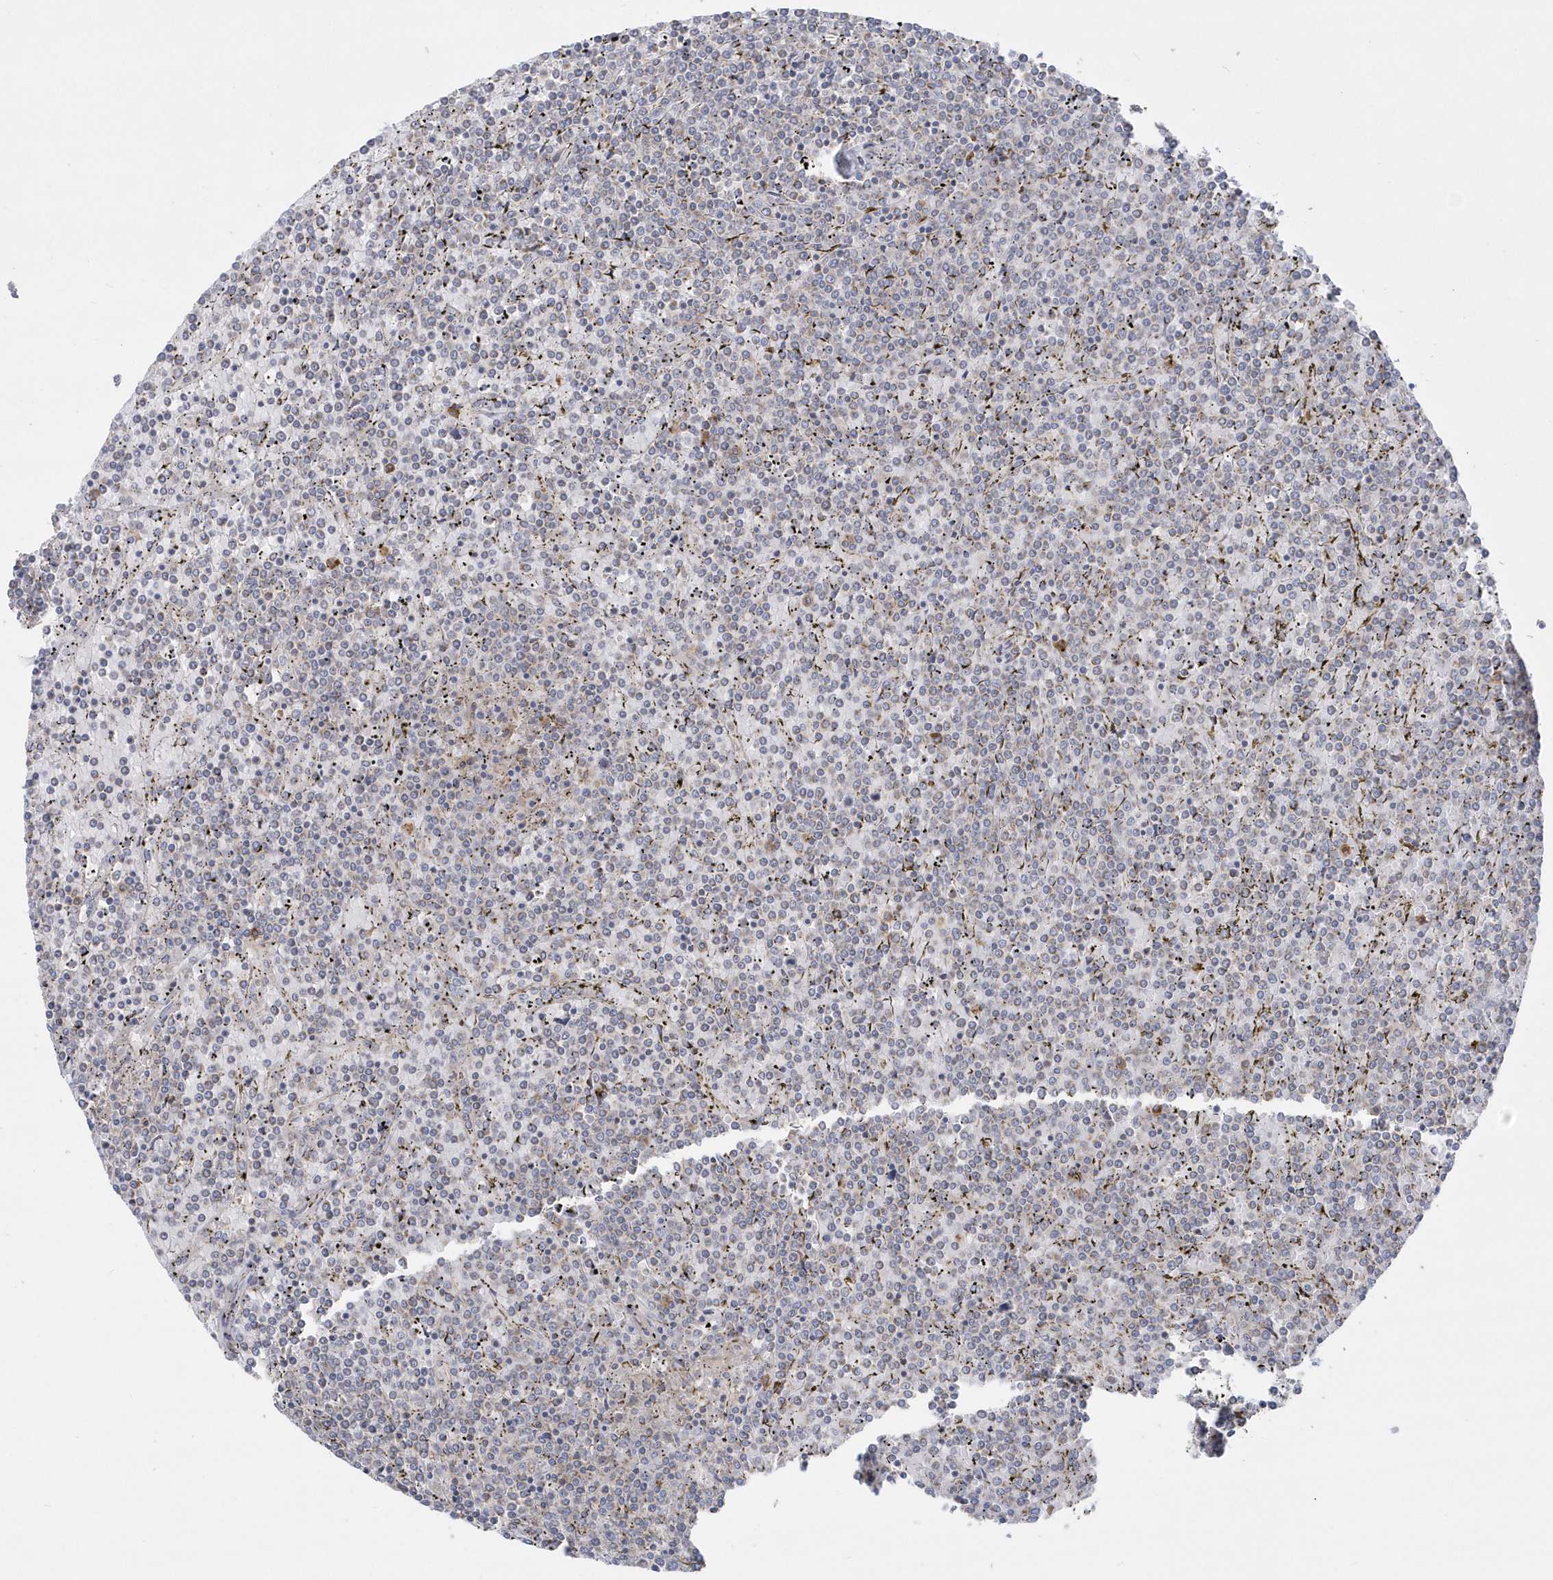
{"staining": {"intensity": "negative", "quantity": "none", "location": "none"}, "tissue": "lymphoma", "cell_type": "Tumor cells", "image_type": "cancer", "snomed": [{"axis": "morphology", "description": "Malignant lymphoma, non-Hodgkin's type, Low grade"}, {"axis": "topography", "description": "Spleen"}], "caption": "There is no significant expression in tumor cells of malignant lymphoma, non-Hodgkin's type (low-grade).", "gene": "DNAJC18", "patient": {"sex": "female", "age": 19}}